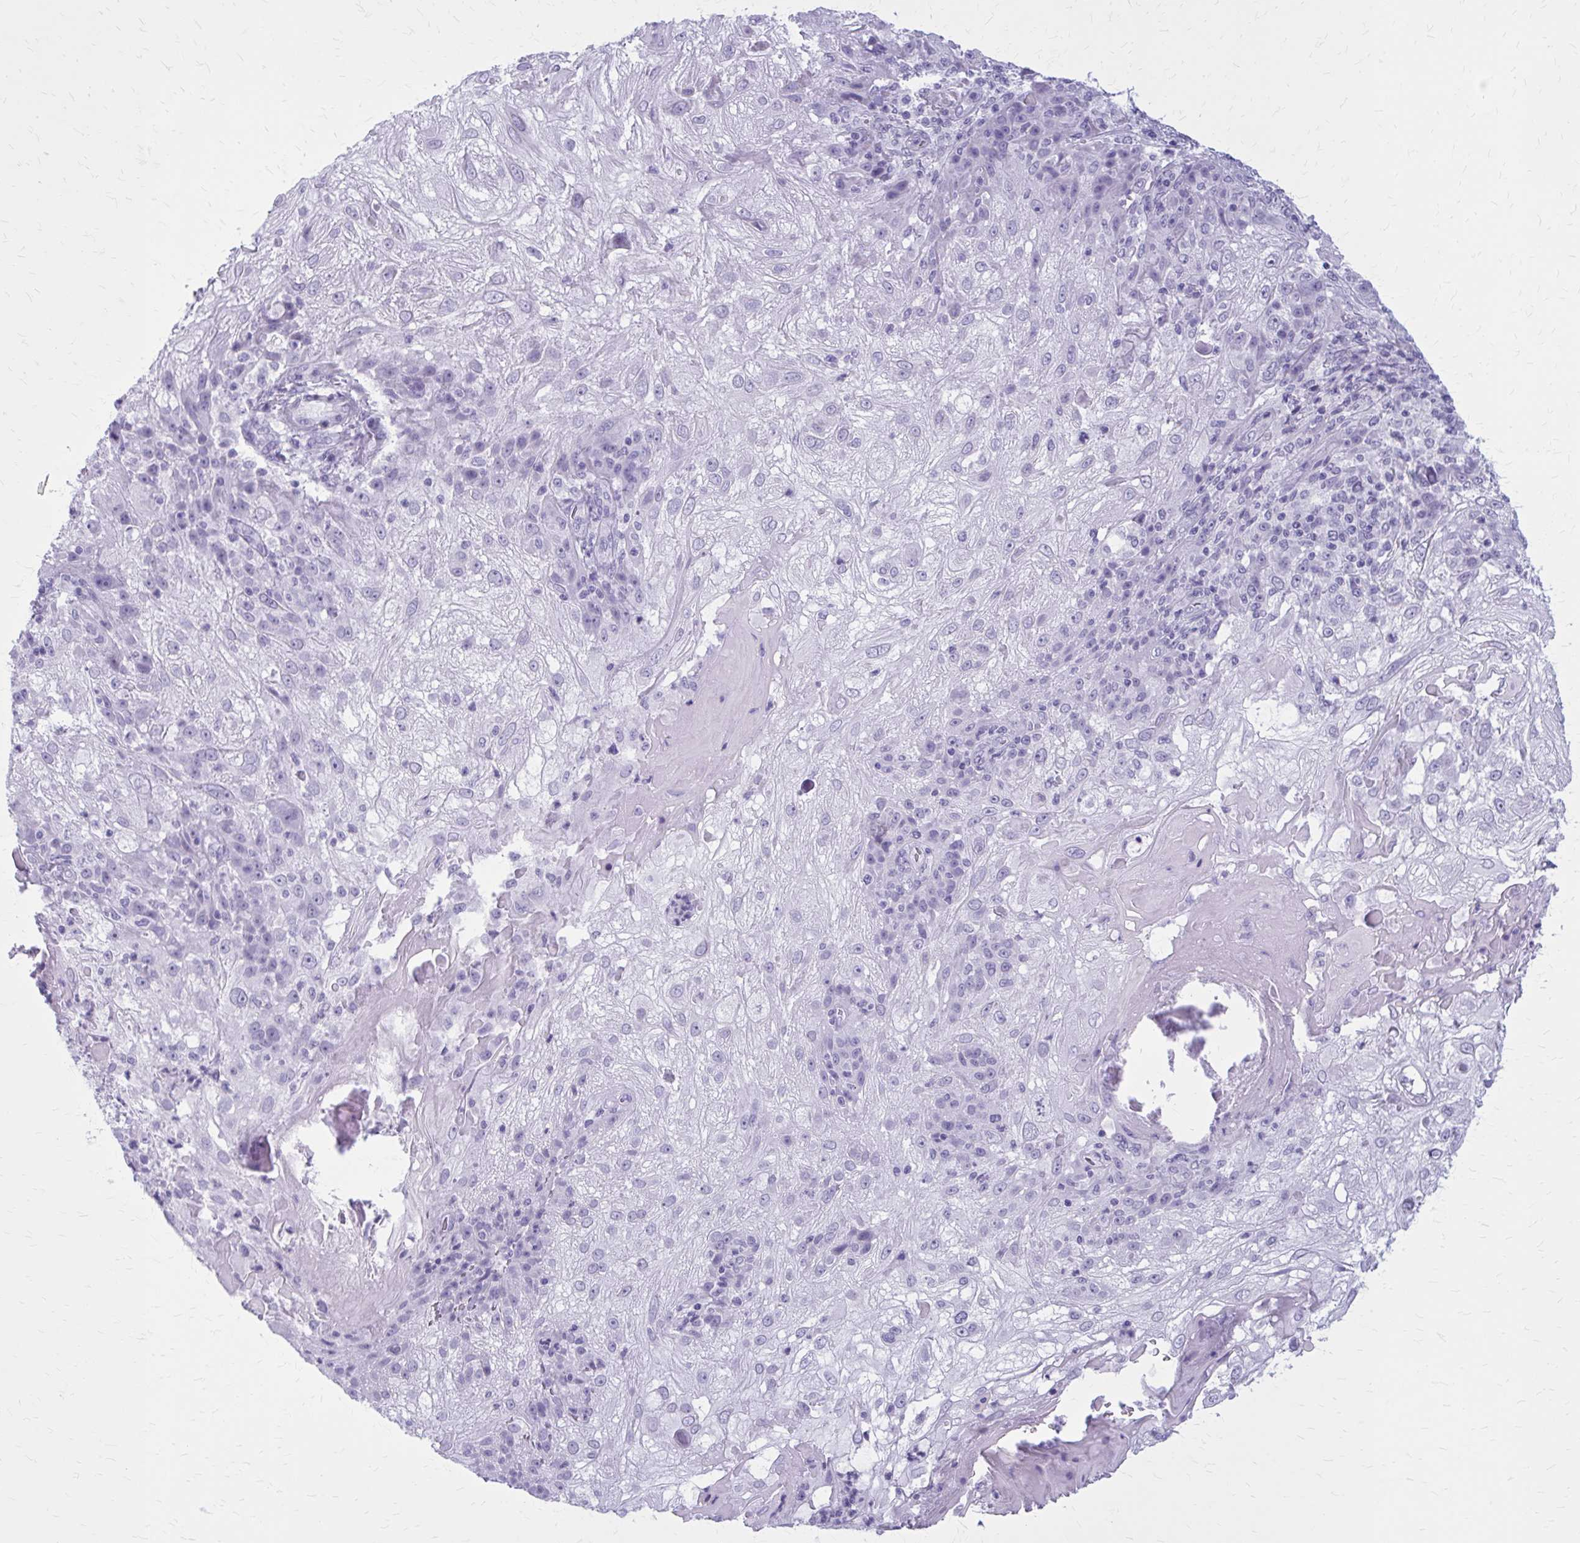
{"staining": {"intensity": "negative", "quantity": "none", "location": "none"}, "tissue": "skin cancer", "cell_type": "Tumor cells", "image_type": "cancer", "snomed": [{"axis": "morphology", "description": "Normal tissue, NOS"}, {"axis": "morphology", "description": "Squamous cell carcinoma, NOS"}, {"axis": "topography", "description": "Skin"}], "caption": "Skin cancer stained for a protein using immunohistochemistry shows no expression tumor cells.", "gene": "ZDHHC7", "patient": {"sex": "female", "age": 83}}